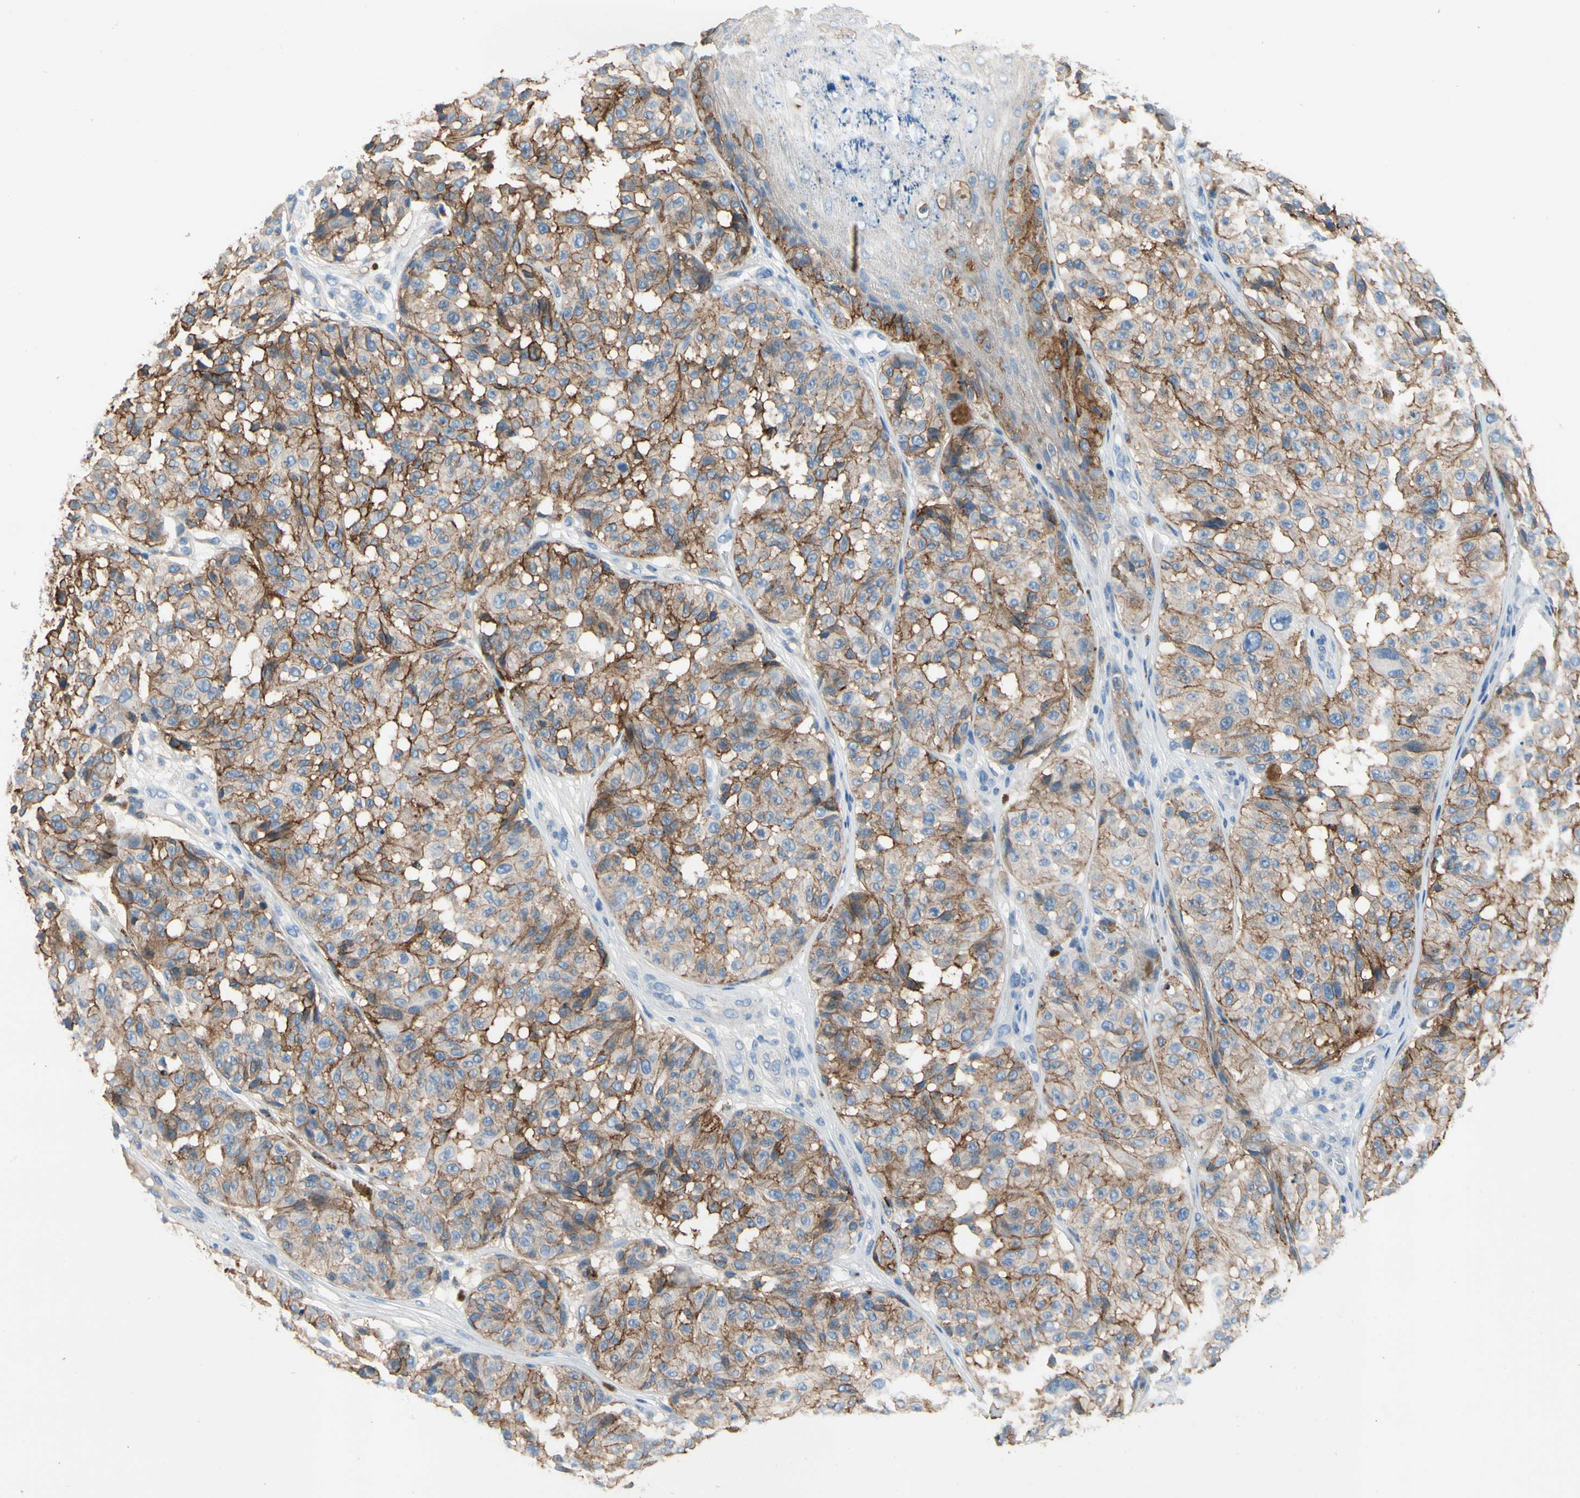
{"staining": {"intensity": "moderate", "quantity": ">75%", "location": "cytoplasmic/membranous"}, "tissue": "melanoma", "cell_type": "Tumor cells", "image_type": "cancer", "snomed": [{"axis": "morphology", "description": "Malignant melanoma, NOS"}, {"axis": "topography", "description": "Skin"}], "caption": "Immunohistochemical staining of human malignant melanoma exhibits medium levels of moderate cytoplasmic/membranous staining in approximately >75% of tumor cells.", "gene": "CA14", "patient": {"sex": "female", "age": 46}}